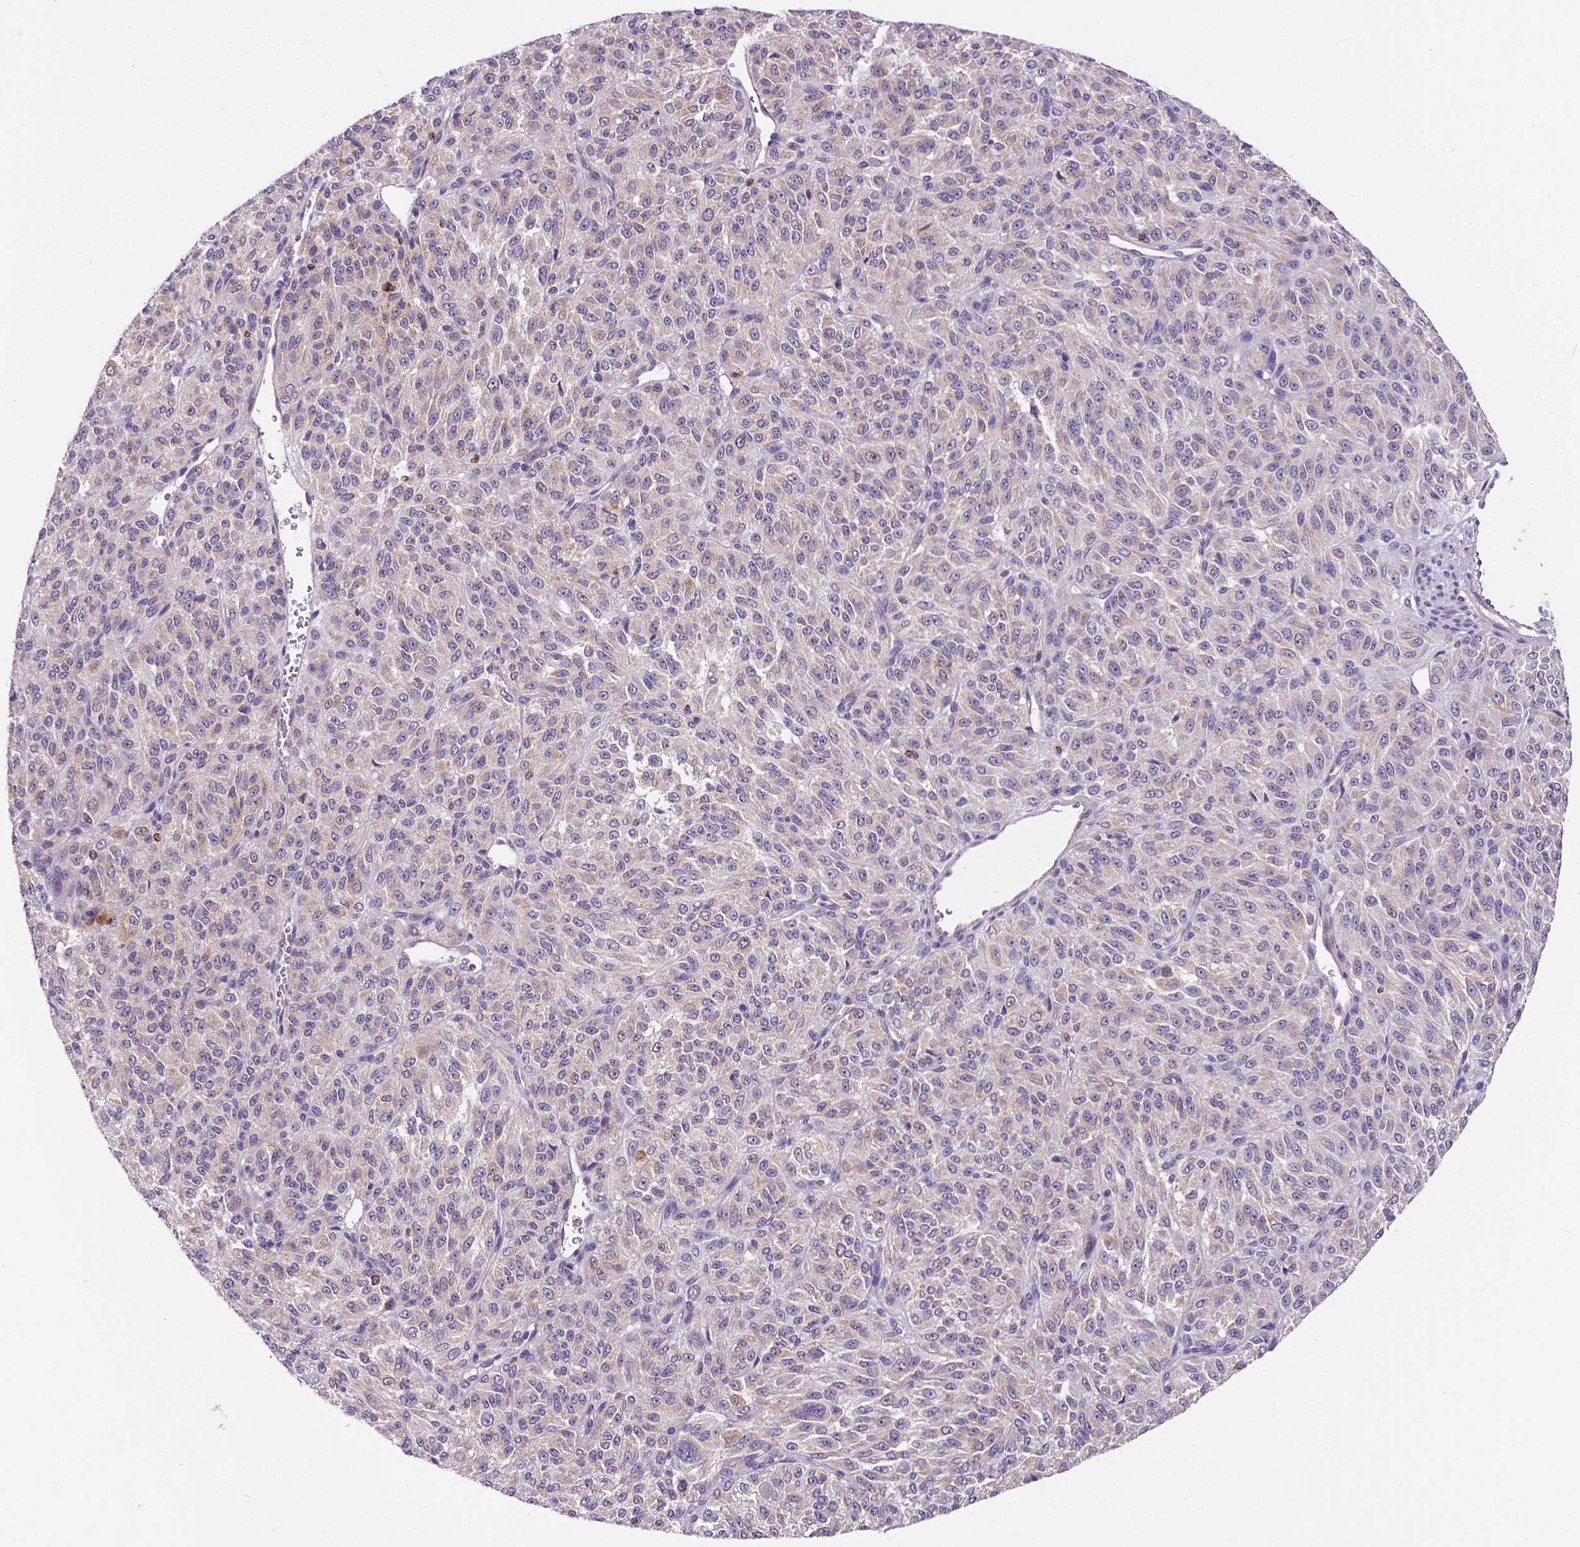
{"staining": {"intensity": "weak", "quantity": "<25%", "location": "cytoplasmic/membranous"}, "tissue": "melanoma", "cell_type": "Tumor cells", "image_type": "cancer", "snomed": [{"axis": "morphology", "description": "Malignant melanoma, Metastatic site"}, {"axis": "topography", "description": "Brain"}], "caption": "High magnification brightfield microscopy of melanoma stained with DAB (3,3'-diaminobenzidine) (brown) and counterstained with hematoxylin (blue): tumor cells show no significant positivity. The staining was performed using DAB to visualize the protein expression in brown, while the nuclei were stained in blue with hematoxylin (Magnification: 20x).", "gene": "MCL1", "patient": {"sex": "female", "age": 56}}